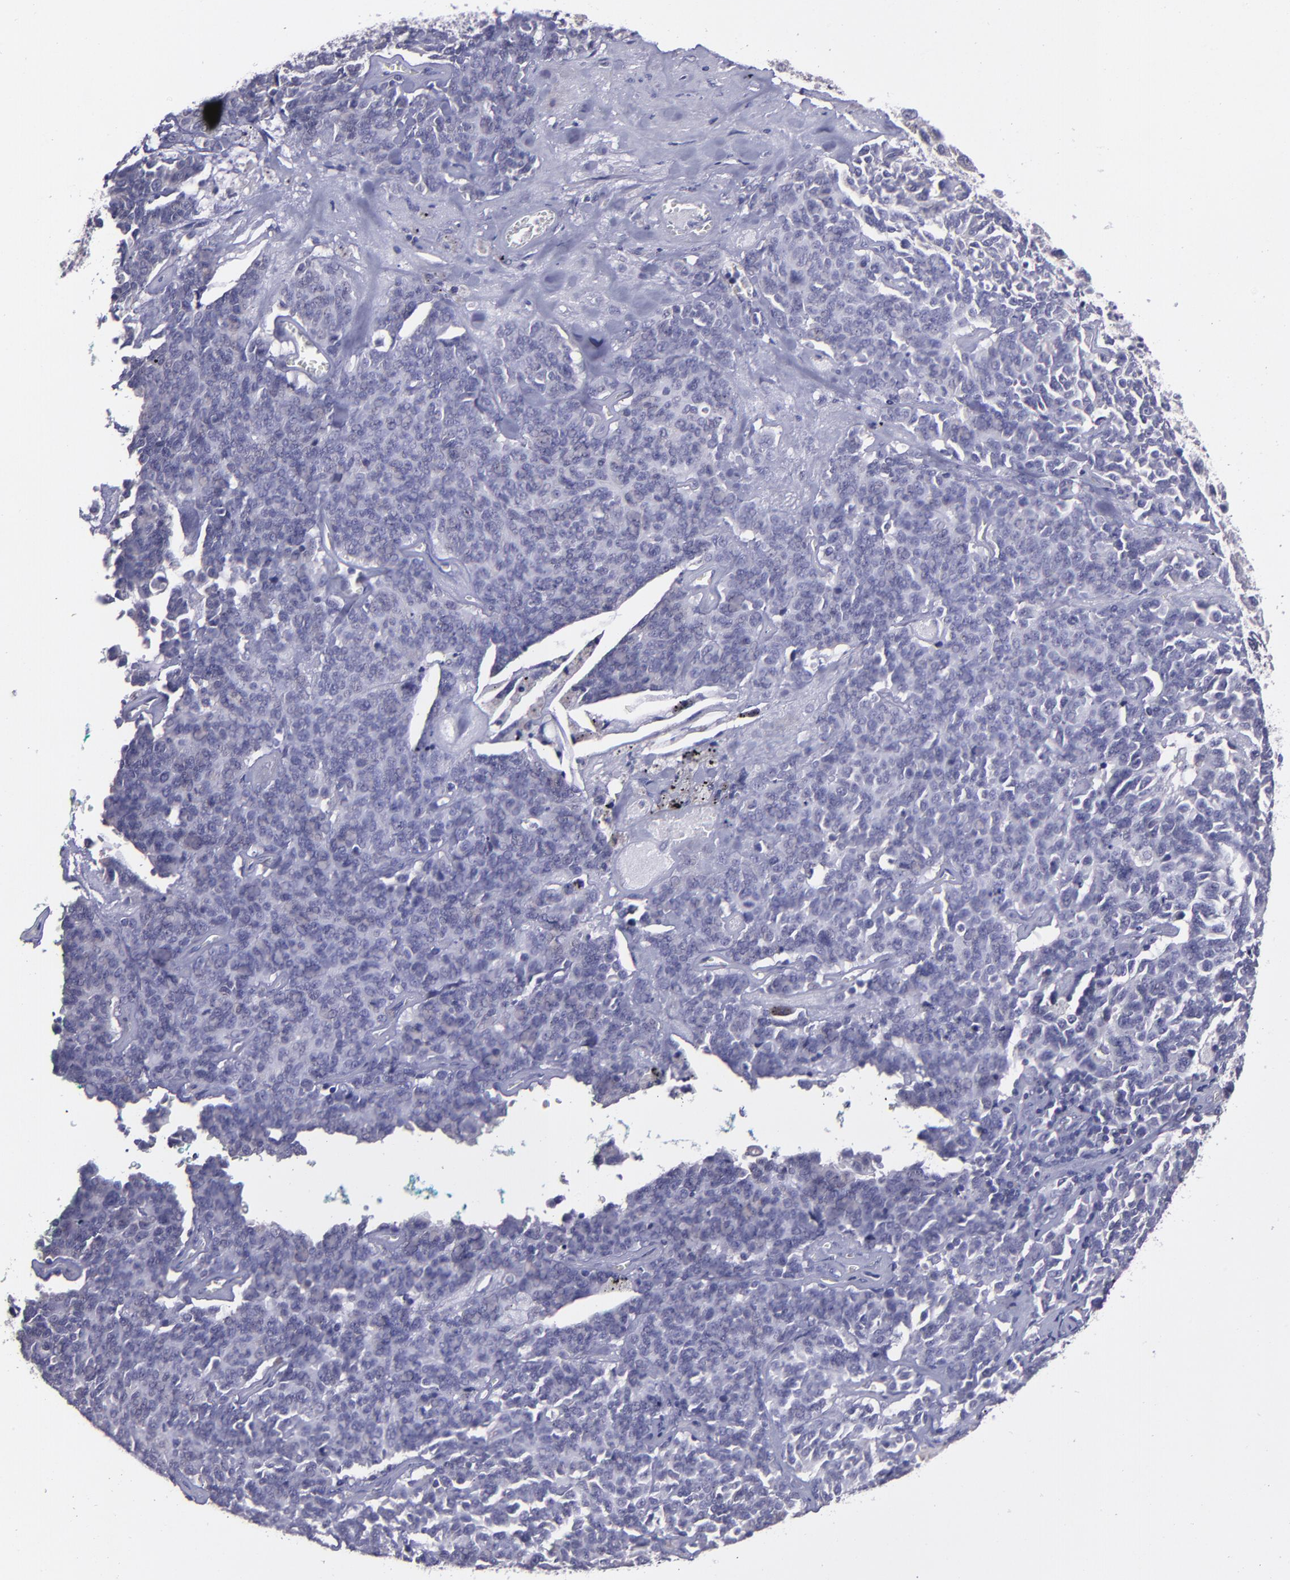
{"staining": {"intensity": "weak", "quantity": "<25%", "location": "cytoplasmic/membranous"}, "tissue": "lung cancer", "cell_type": "Tumor cells", "image_type": "cancer", "snomed": [{"axis": "morphology", "description": "Neoplasm, malignant, NOS"}, {"axis": "topography", "description": "Lung"}], "caption": "This micrograph is of lung neoplasm (malignant) stained with immunohistochemistry to label a protein in brown with the nuclei are counter-stained blue. There is no expression in tumor cells.", "gene": "MASP1", "patient": {"sex": "female", "age": 58}}